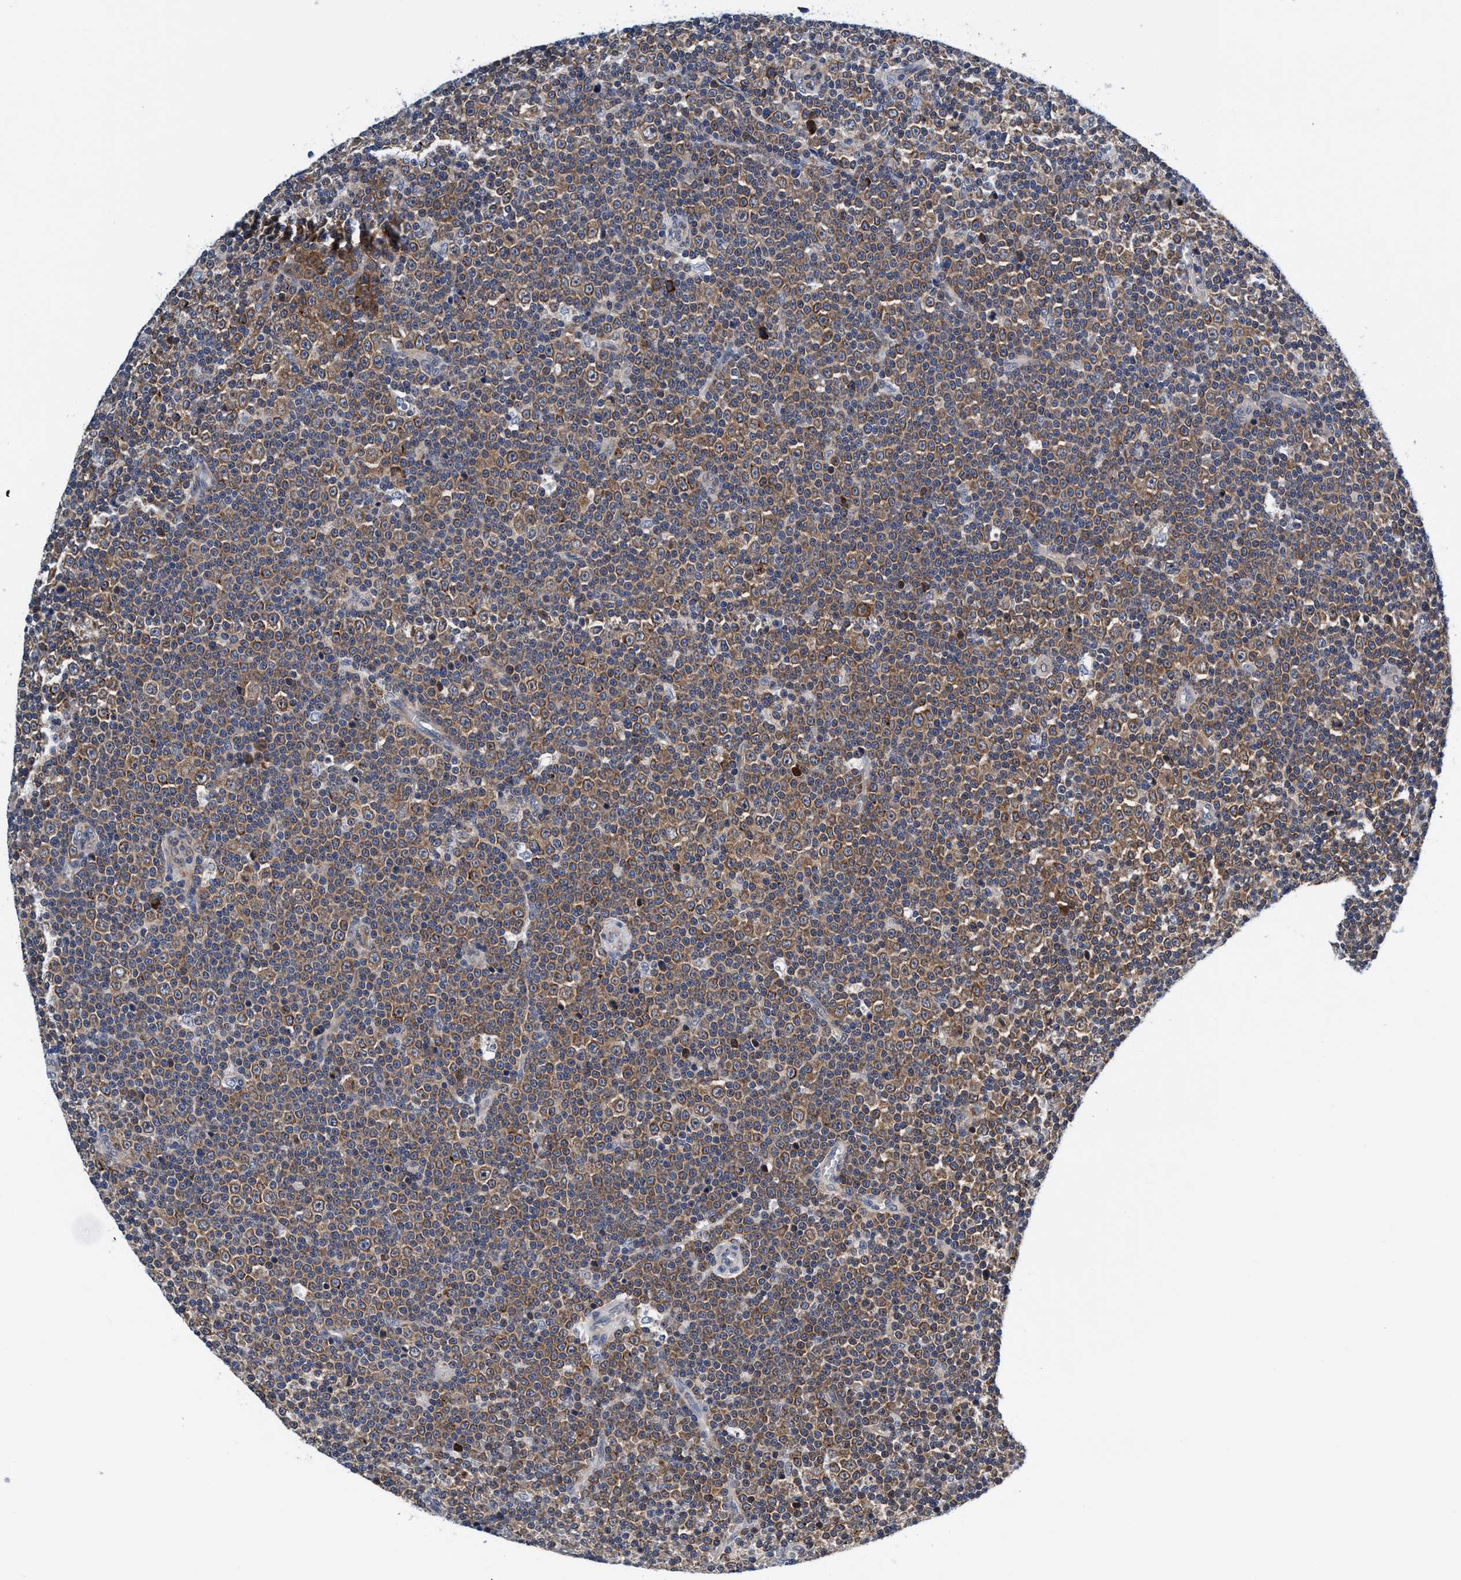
{"staining": {"intensity": "moderate", "quantity": "25%-75%", "location": "cytoplasmic/membranous"}, "tissue": "lymphoma", "cell_type": "Tumor cells", "image_type": "cancer", "snomed": [{"axis": "morphology", "description": "Malignant lymphoma, non-Hodgkin's type, Low grade"}, {"axis": "topography", "description": "Lymph node"}], "caption": "There is medium levels of moderate cytoplasmic/membranous positivity in tumor cells of lymphoma, as demonstrated by immunohistochemical staining (brown color).", "gene": "AGAP2", "patient": {"sex": "female", "age": 67}}